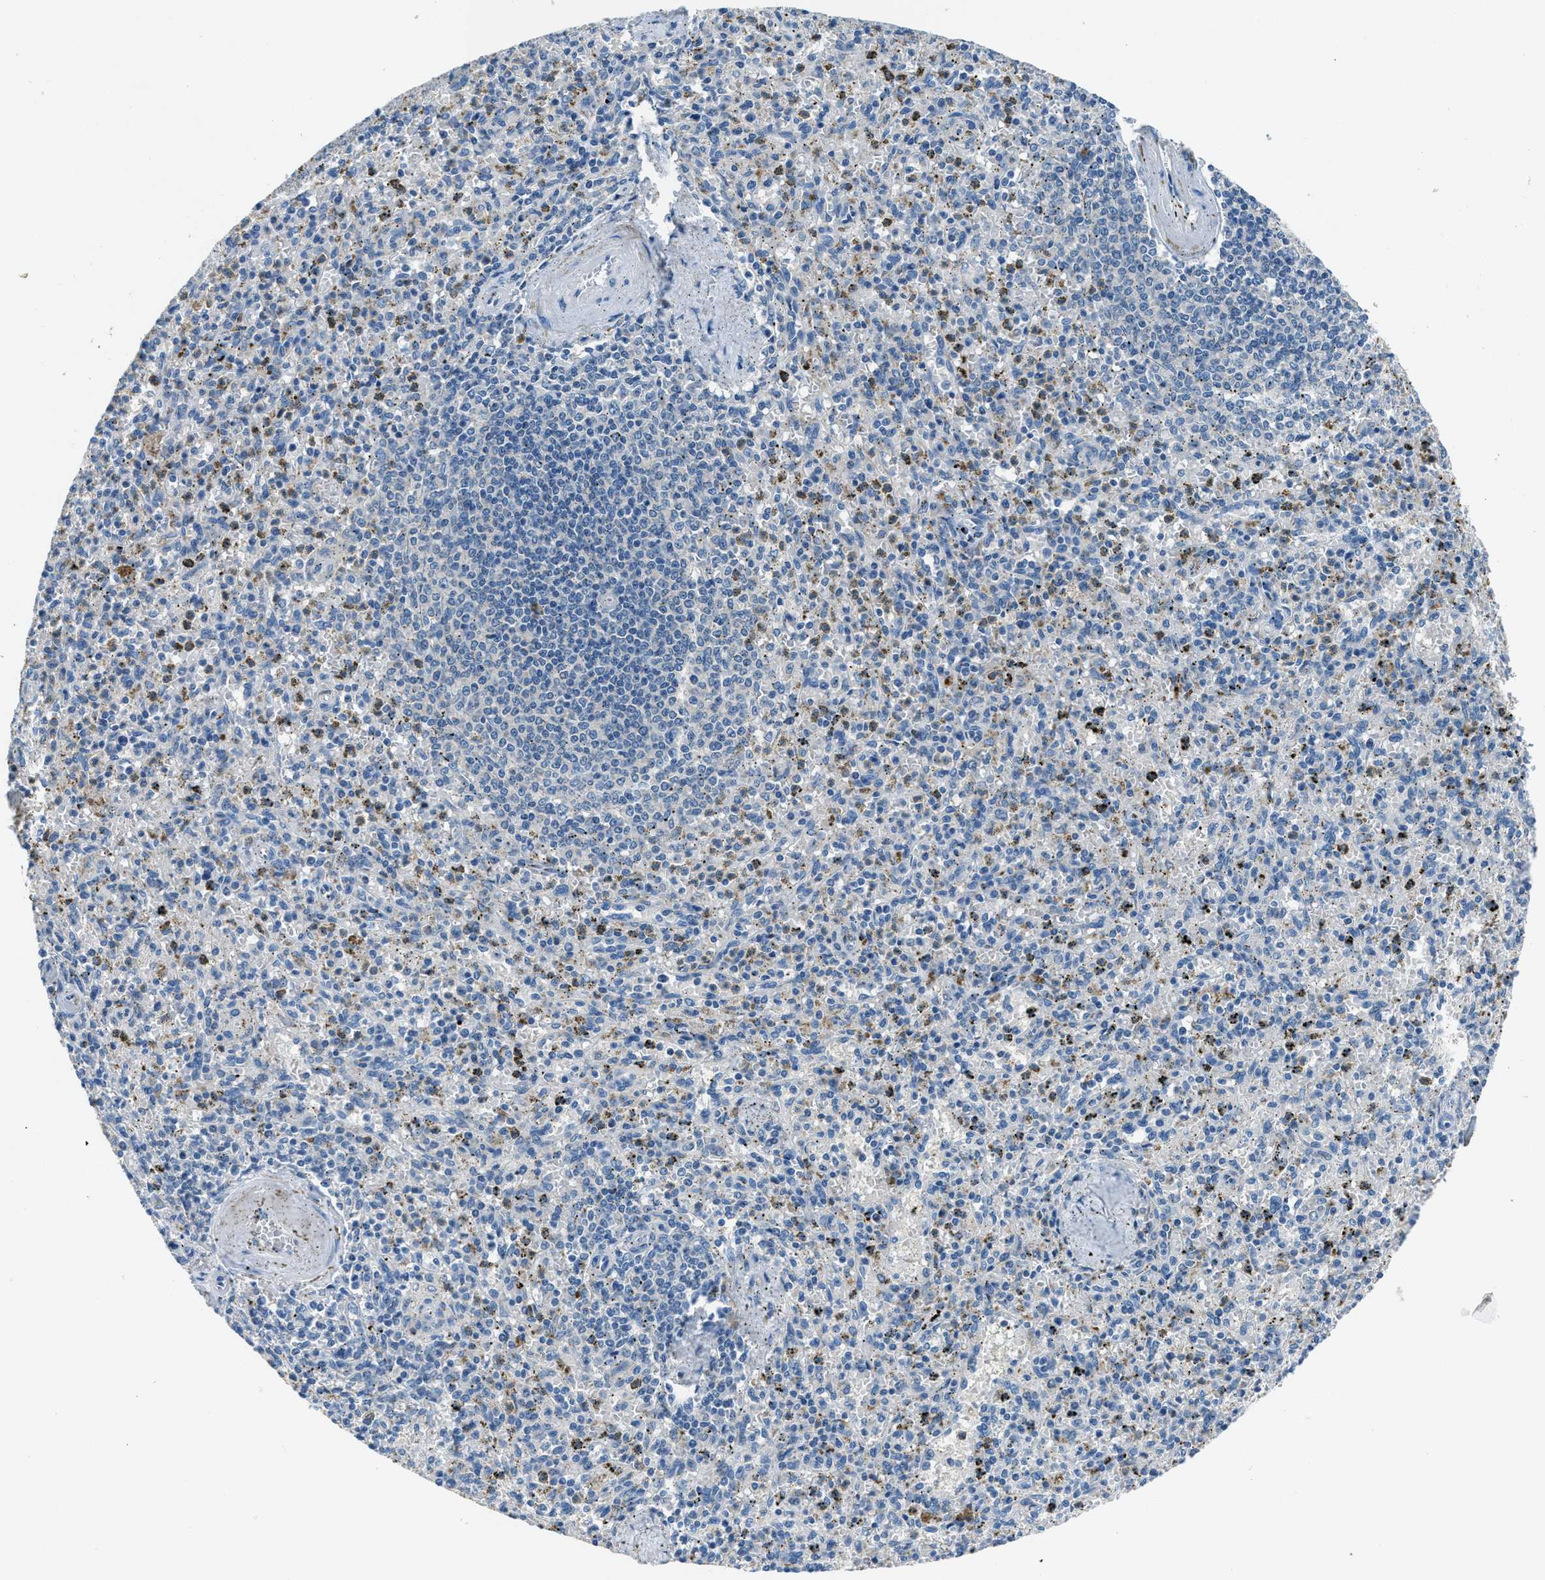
{"staining": {"intensity": "negative", "quantity": "none", "location": "none"}, "tissue": "spleen", "cell_type": "Cells in red pulp", "image_type": "normal", "snomed": [{"axis": "morphology", "description": "Normal tissue, NOS"}, {"axis": "topography", "description": "Spleen"}], "caption": "This is a histopathology image of immunohistochemistry staining of unremarkable spleen, which shows no staining in cells in red pulp.", "gene": "ADAM2", "patient": {"sex": "male", "age": 72}}